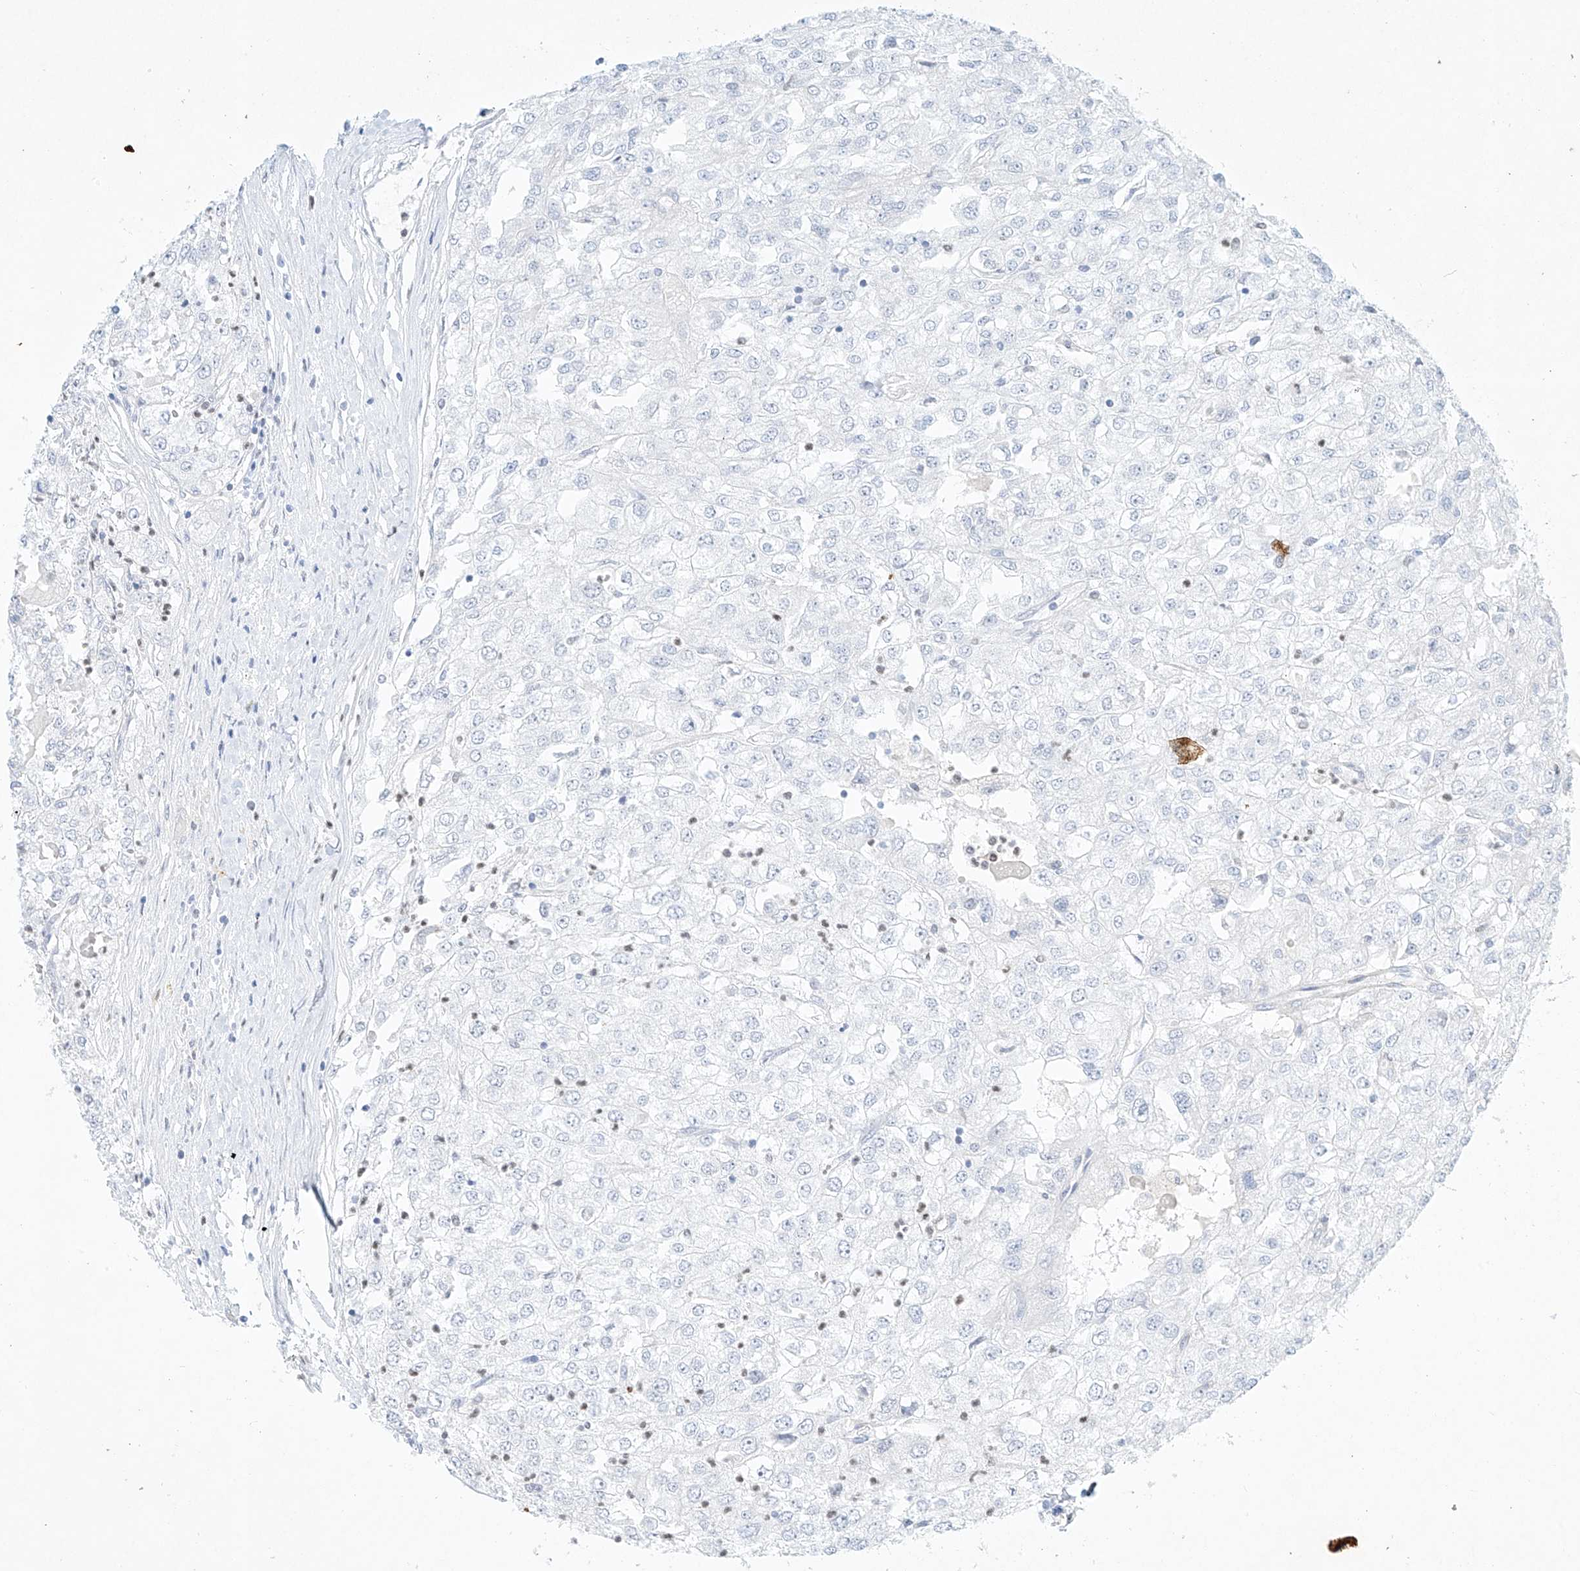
{"staining": {"intensity": "negative", "quantity": "none", "location": "none"}, "tissue": "renal cancer", "cell_type": "Tumor cells", "image_type": "cancer", "snomed": [{"axis": "morphology", "description": "Adenocarcinoma, NOS"}, {"axis": "topography", "description": "Kidney"}], "caption": "DAB immunohistochemical staining of renal cancer shows no significant positivity in tumor cells.", "gene": "REEP2", "patient": {"sex": "female", "age": 54}}